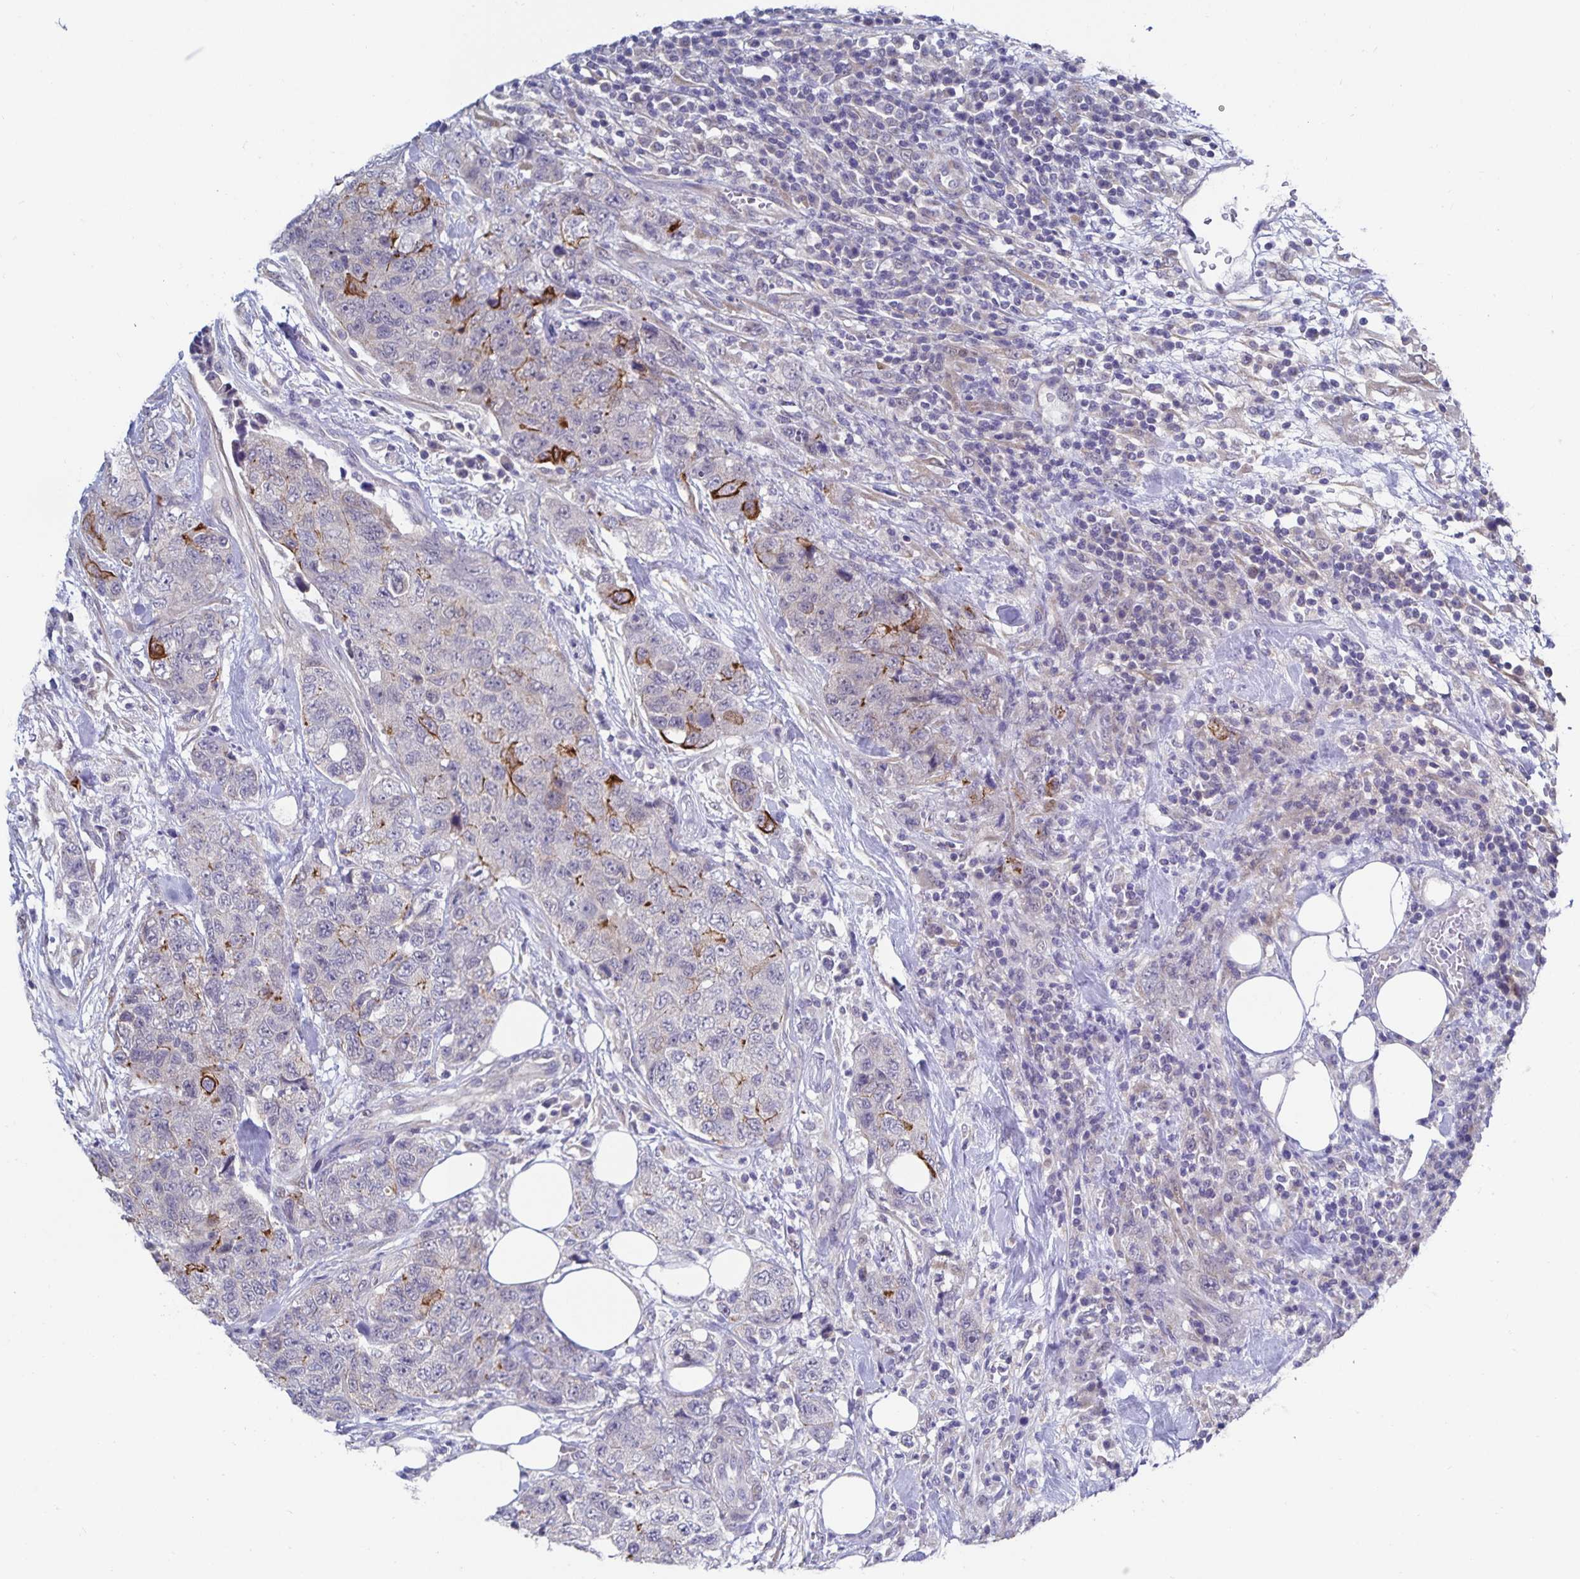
{"staining": {"intensity": "strong", "quantity": "<25%", "location": "cytoplasmic/membranous"}, "tissue": "urothelial cancer", "cell_type": "Tumor cells", "image_type": "cancer", "snomed": [{"axis": "morphology", "description": "Urothelial carcinoma, High grade"}, {"axis": "topography", "description": "Urinary bladder"}], "caption": "Protein expression analysis of urothelial cancer displays strong cytoplasmic/membranous expression in about <25% of tumor cells. (IHC, brightfield microscopy, high magnification).", "gene": "ZIK1", "patient": {"sex": "female", "age": 78}}